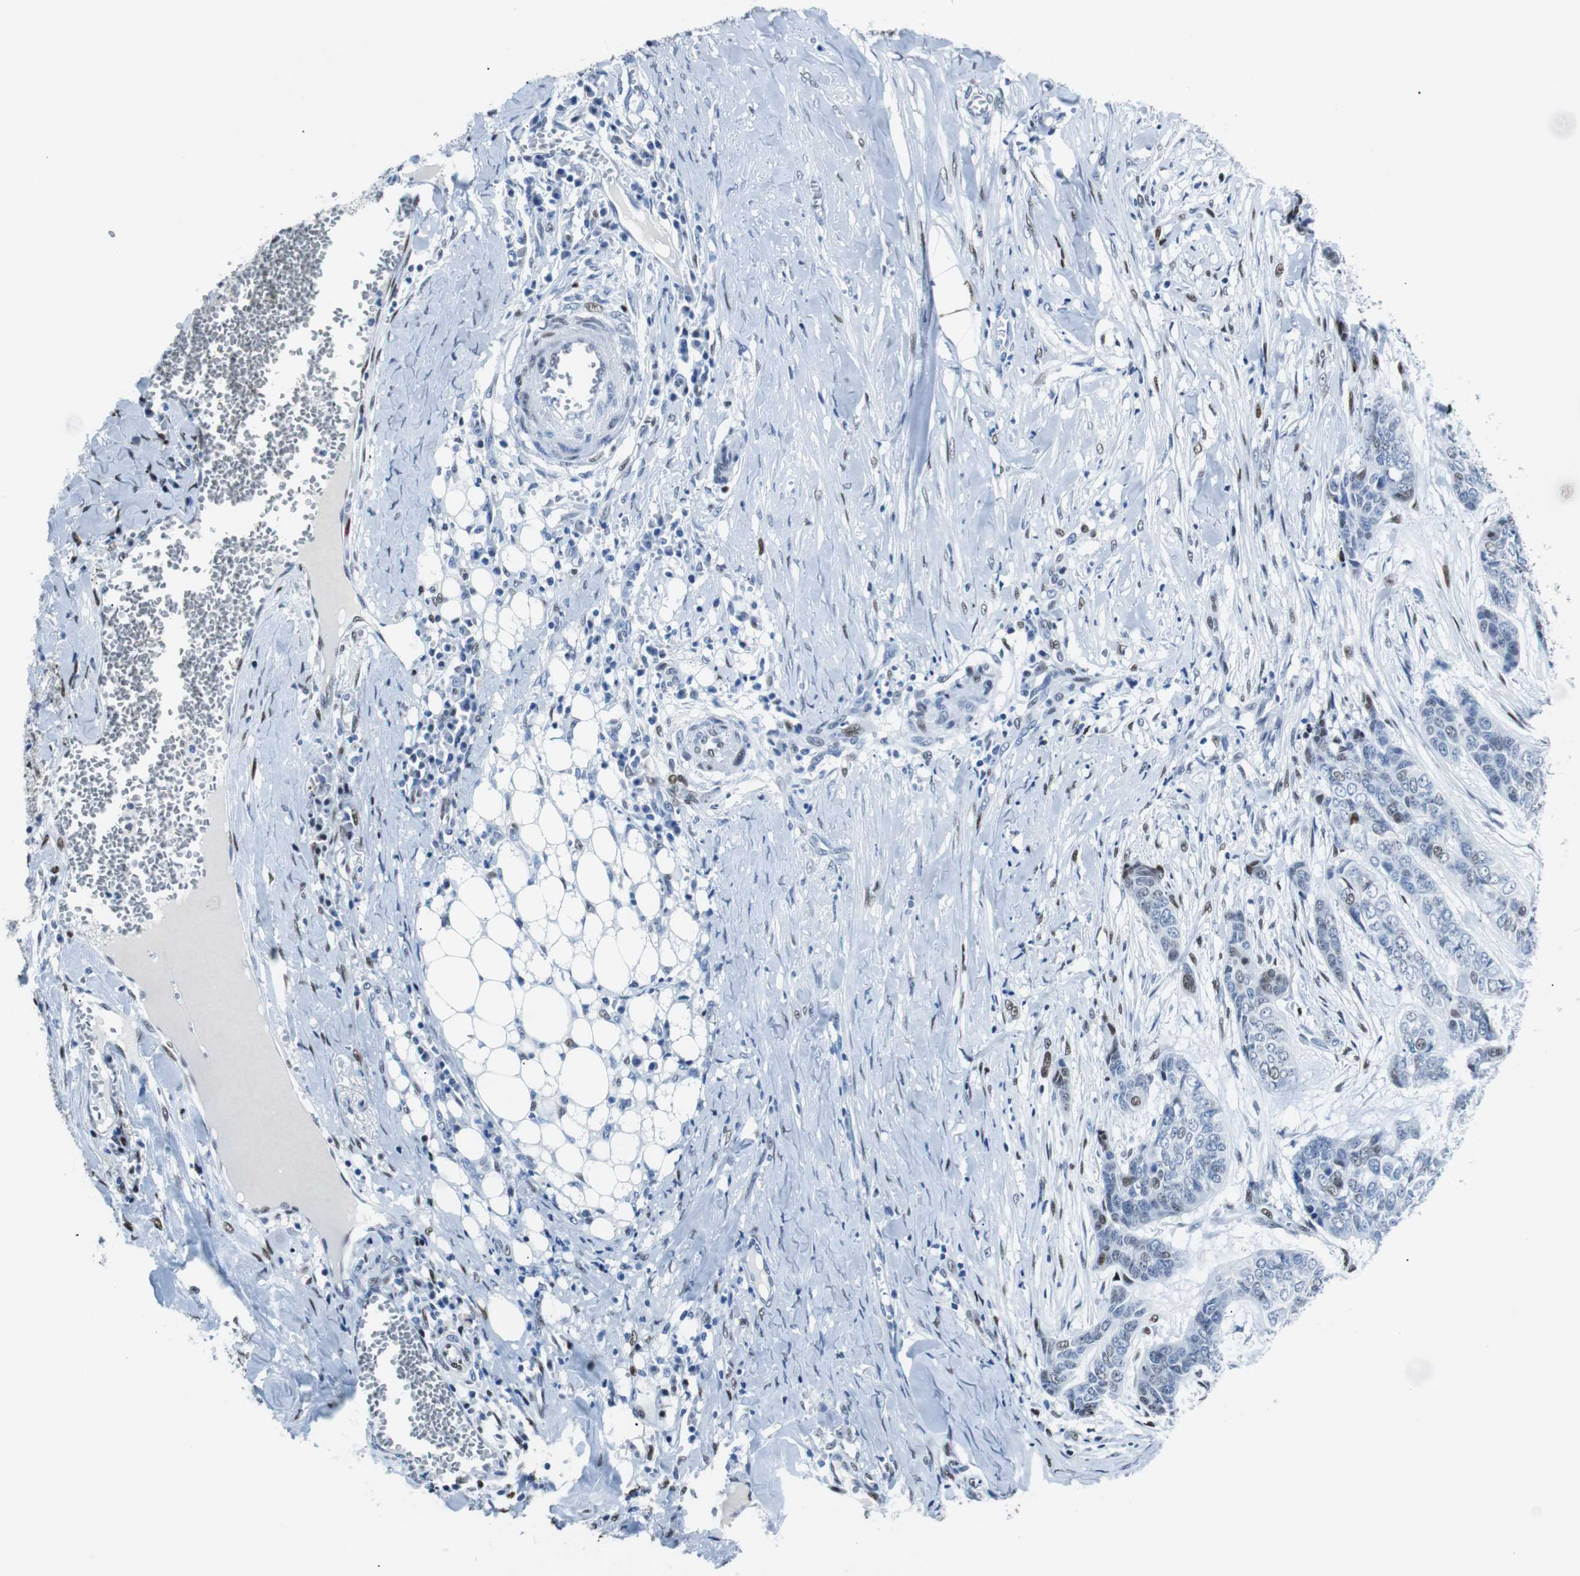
{"staining": {"intensity": "weak", "quantity": "<25%", "location": "nuclear"}, "tissue": "skin cancer", "cell_type": "Tumor cells", "image_type": "cancer", "snomed": [{"axis": "morphology", "description": "Basal cell carcinoma"}, {"axis": "topography", "description": "Skin"}], "caption": "Tumor cells are negative for protein expression in human basal cell carcinoma (skin).", "gene": "JUN", "patient": {"sex": "female", "age": 64}}